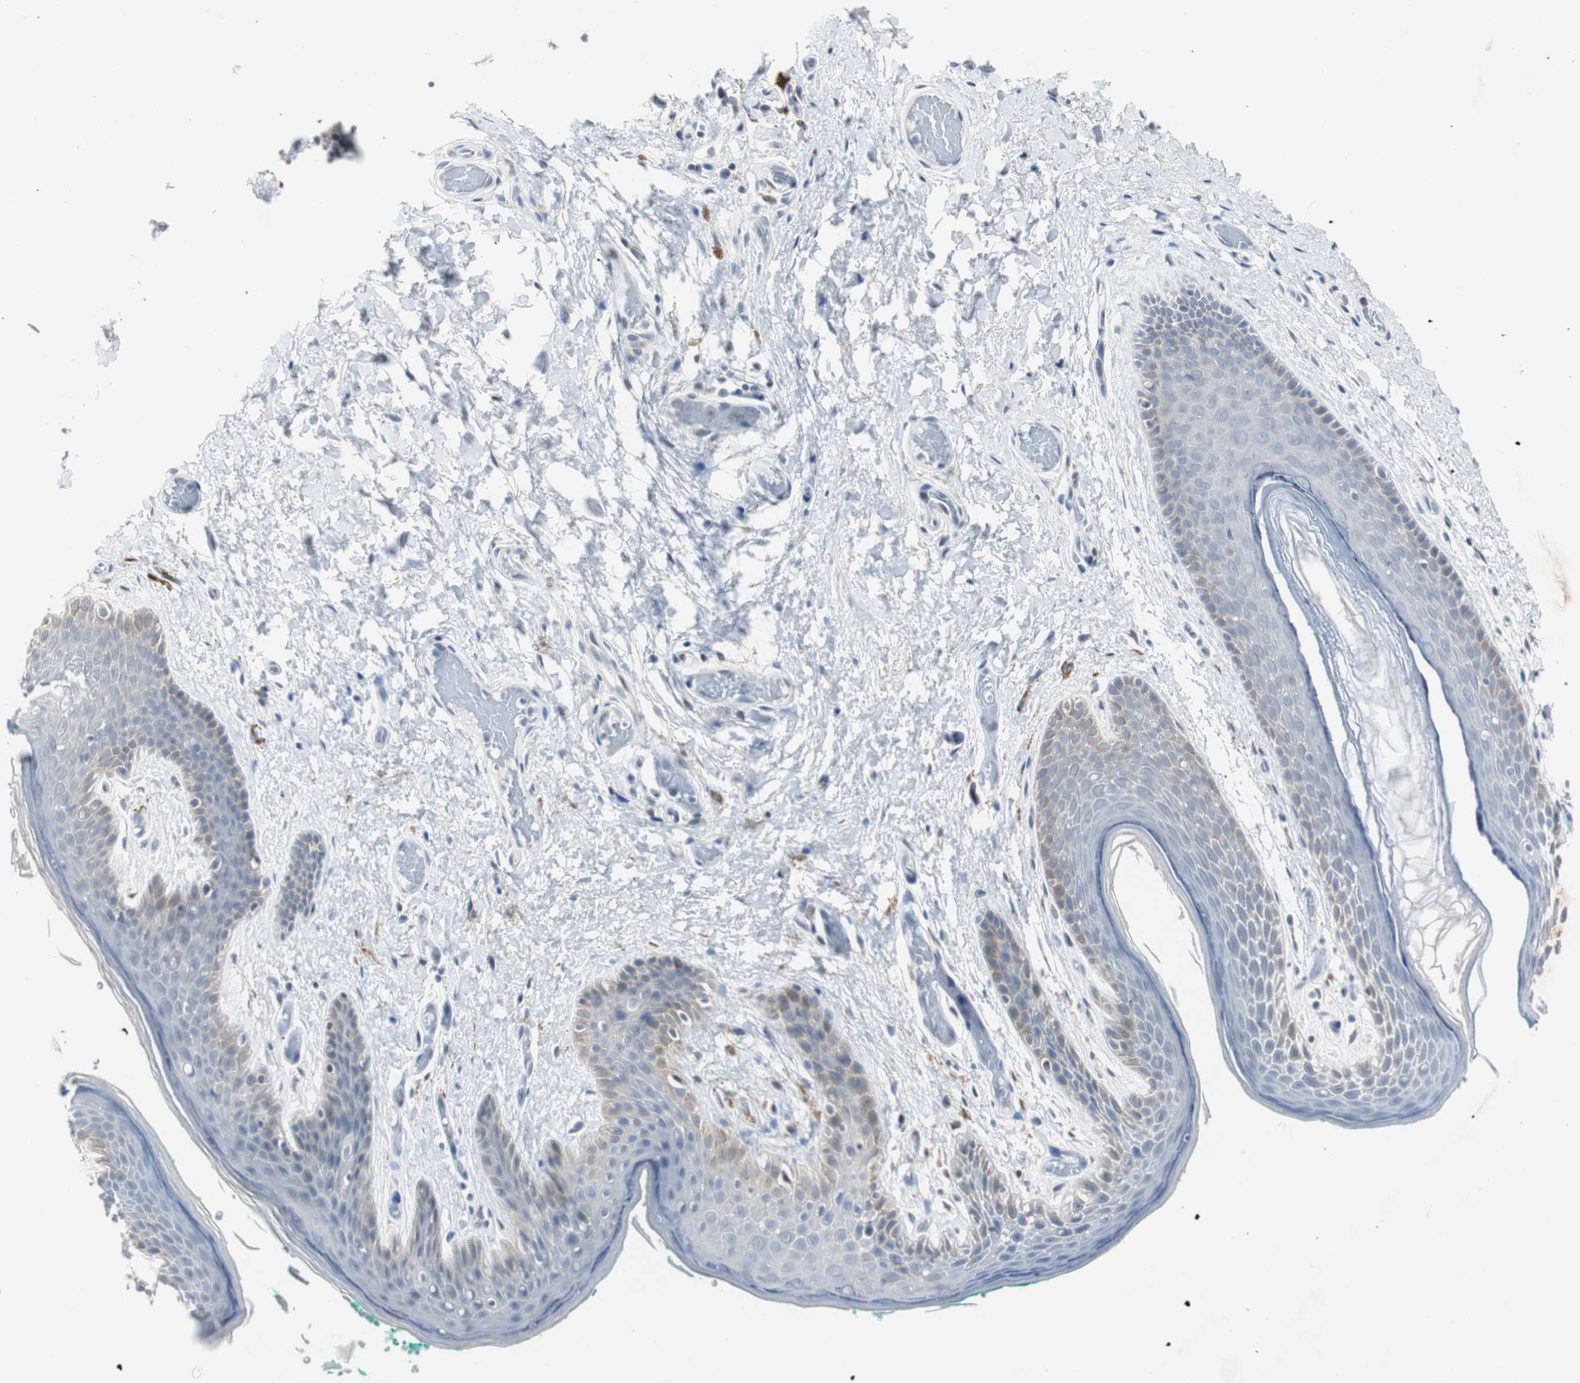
{"staining": {"intensity": "negative", "quantity": "none", "location": "none"}, "tissue": "skin", "cell_type": "Epidermal cells", "image_type": "normal", "snomed": [{"axis": "morphology", "description": "Normal tissue, NOS"}, {"axis": "topography", "description": "Anal"}], "caption": "DAB immunohistochemical staining of normal skin exhibits no significant staining in epidermal cells.", "gene": "SOX30", "patient": {"sex": "male", "age": 74}}